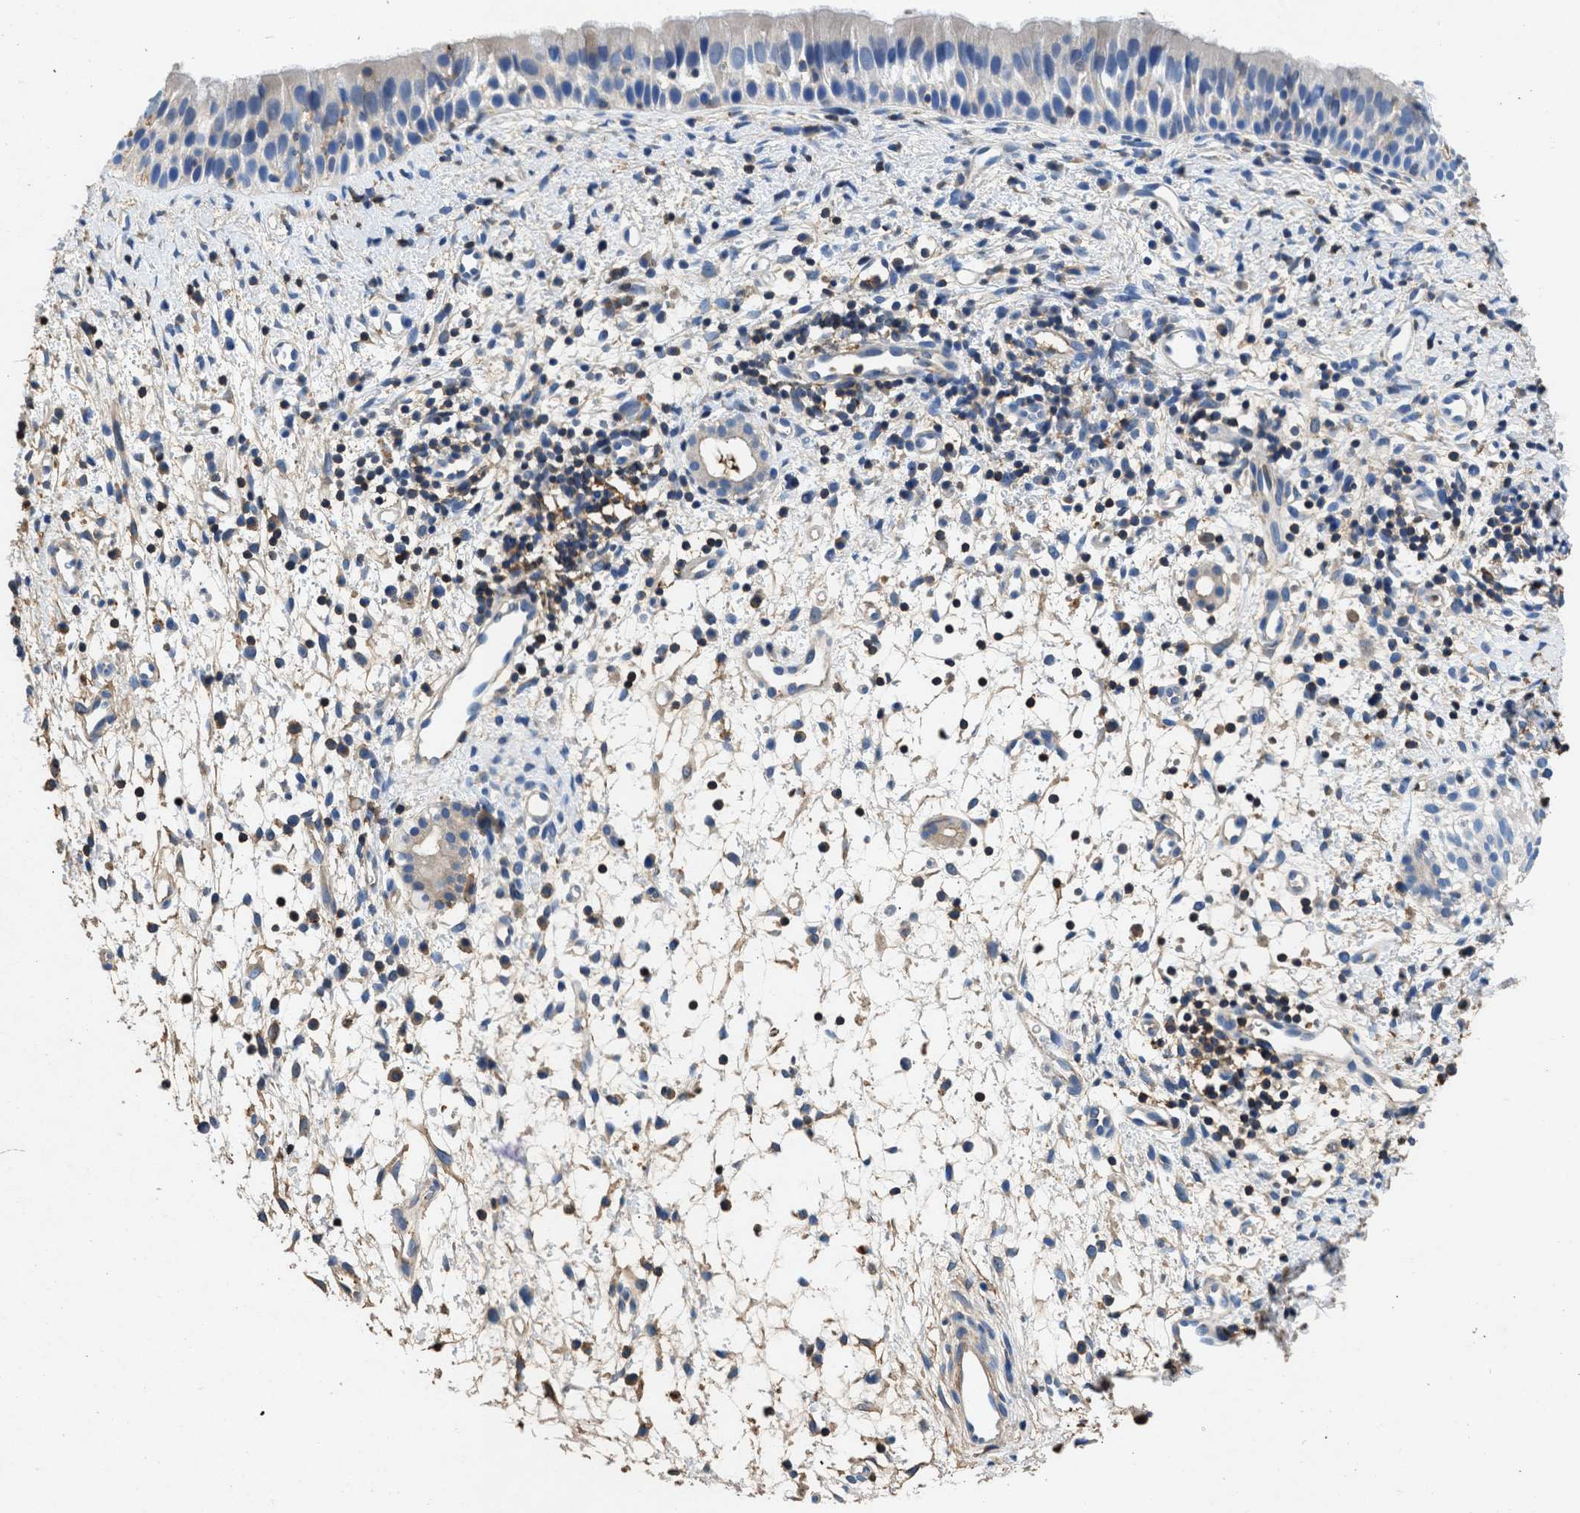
{"staining": {"intensity": "negative", "quantity": "none", "location": "none"}, "tissue": "nasopharynx", "cell_type": "Respiratory epithelial cells", "image_type": "normal", "snomed": [{"axis": "morphology", "description": "Normal tissue, NOS"}, {"axis": "topography", "description": "Nasopharynx"}], "caption": "The image reveals no significant positivity in respiratory epithelial cells of nasopharynx. The staining was performed using DAB (3,3'-diaminobenzidine) to visualize the protein expression in brown, while the nuclei were stained in blue with hematoxylin (Magnification: 20x).", "gene": "KCNQ4", "patient": {"sex": "male", "age": 22}}